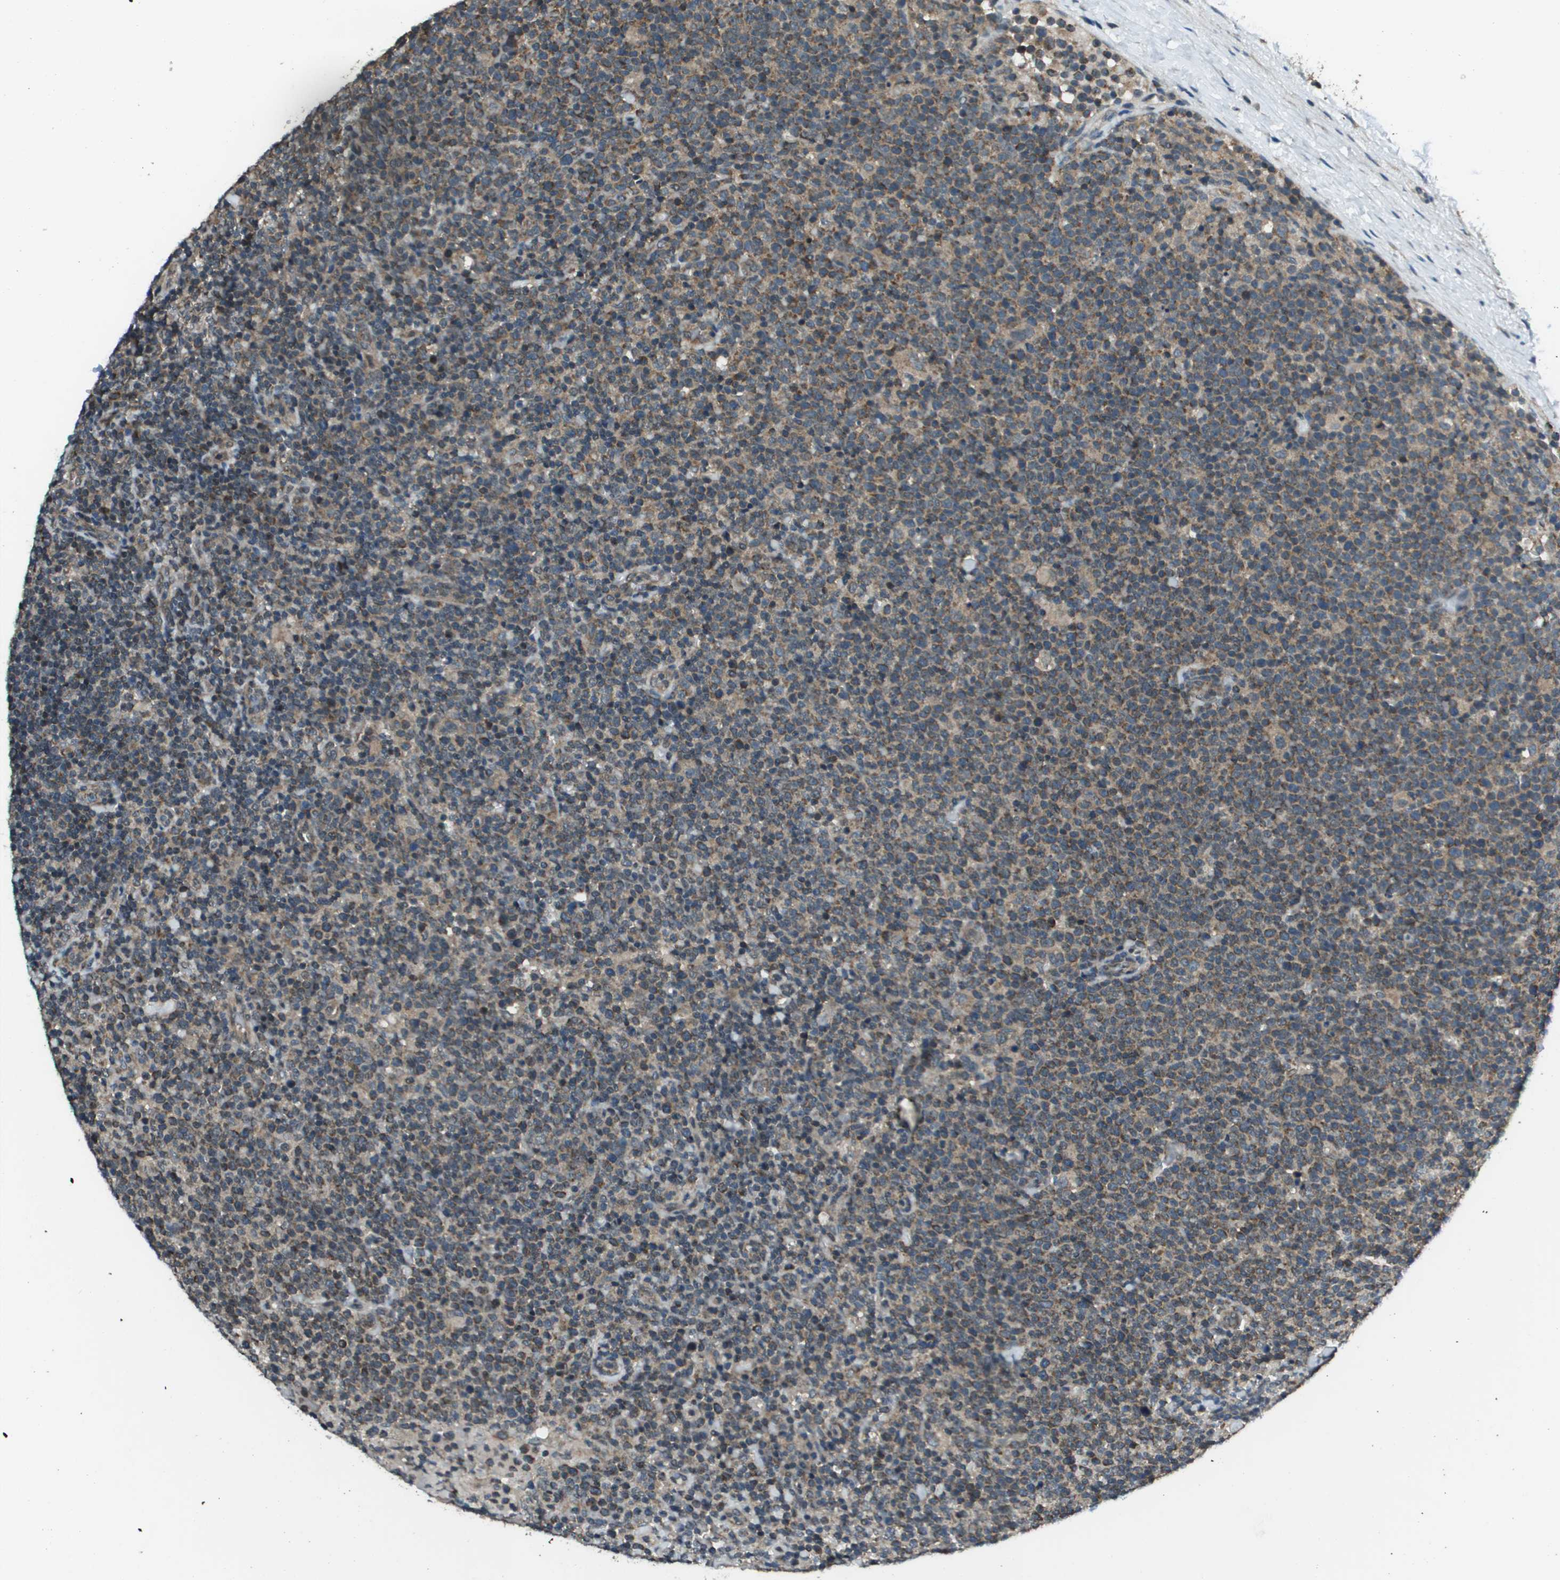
{"staining": {"intensity": "moderate", "quantity": ">75%", "location": "cytoplasmic/membranous"}, "tissue": "lymphoma", "cell_type": "Tumor cells", "image_type": "cancer", "snomed": [{"axis": "morphology", "description": "Malignant lymphoma, non-Hodgkin's type, High grade"}, {"axis": "topography", "description": "Lymph node"}], "caption": "Immunohistochemistry (IHC) micrograph of human malignant lymphoma, non-Hodgkin's type (high-grade) stained for a protein (brown), which reveals medium levels of moderate cytoplasmic/membranous expression in about >75% of tumor cells.", "gene": "PPFIA1", "patient": {"sex": "male", "age": 61}}